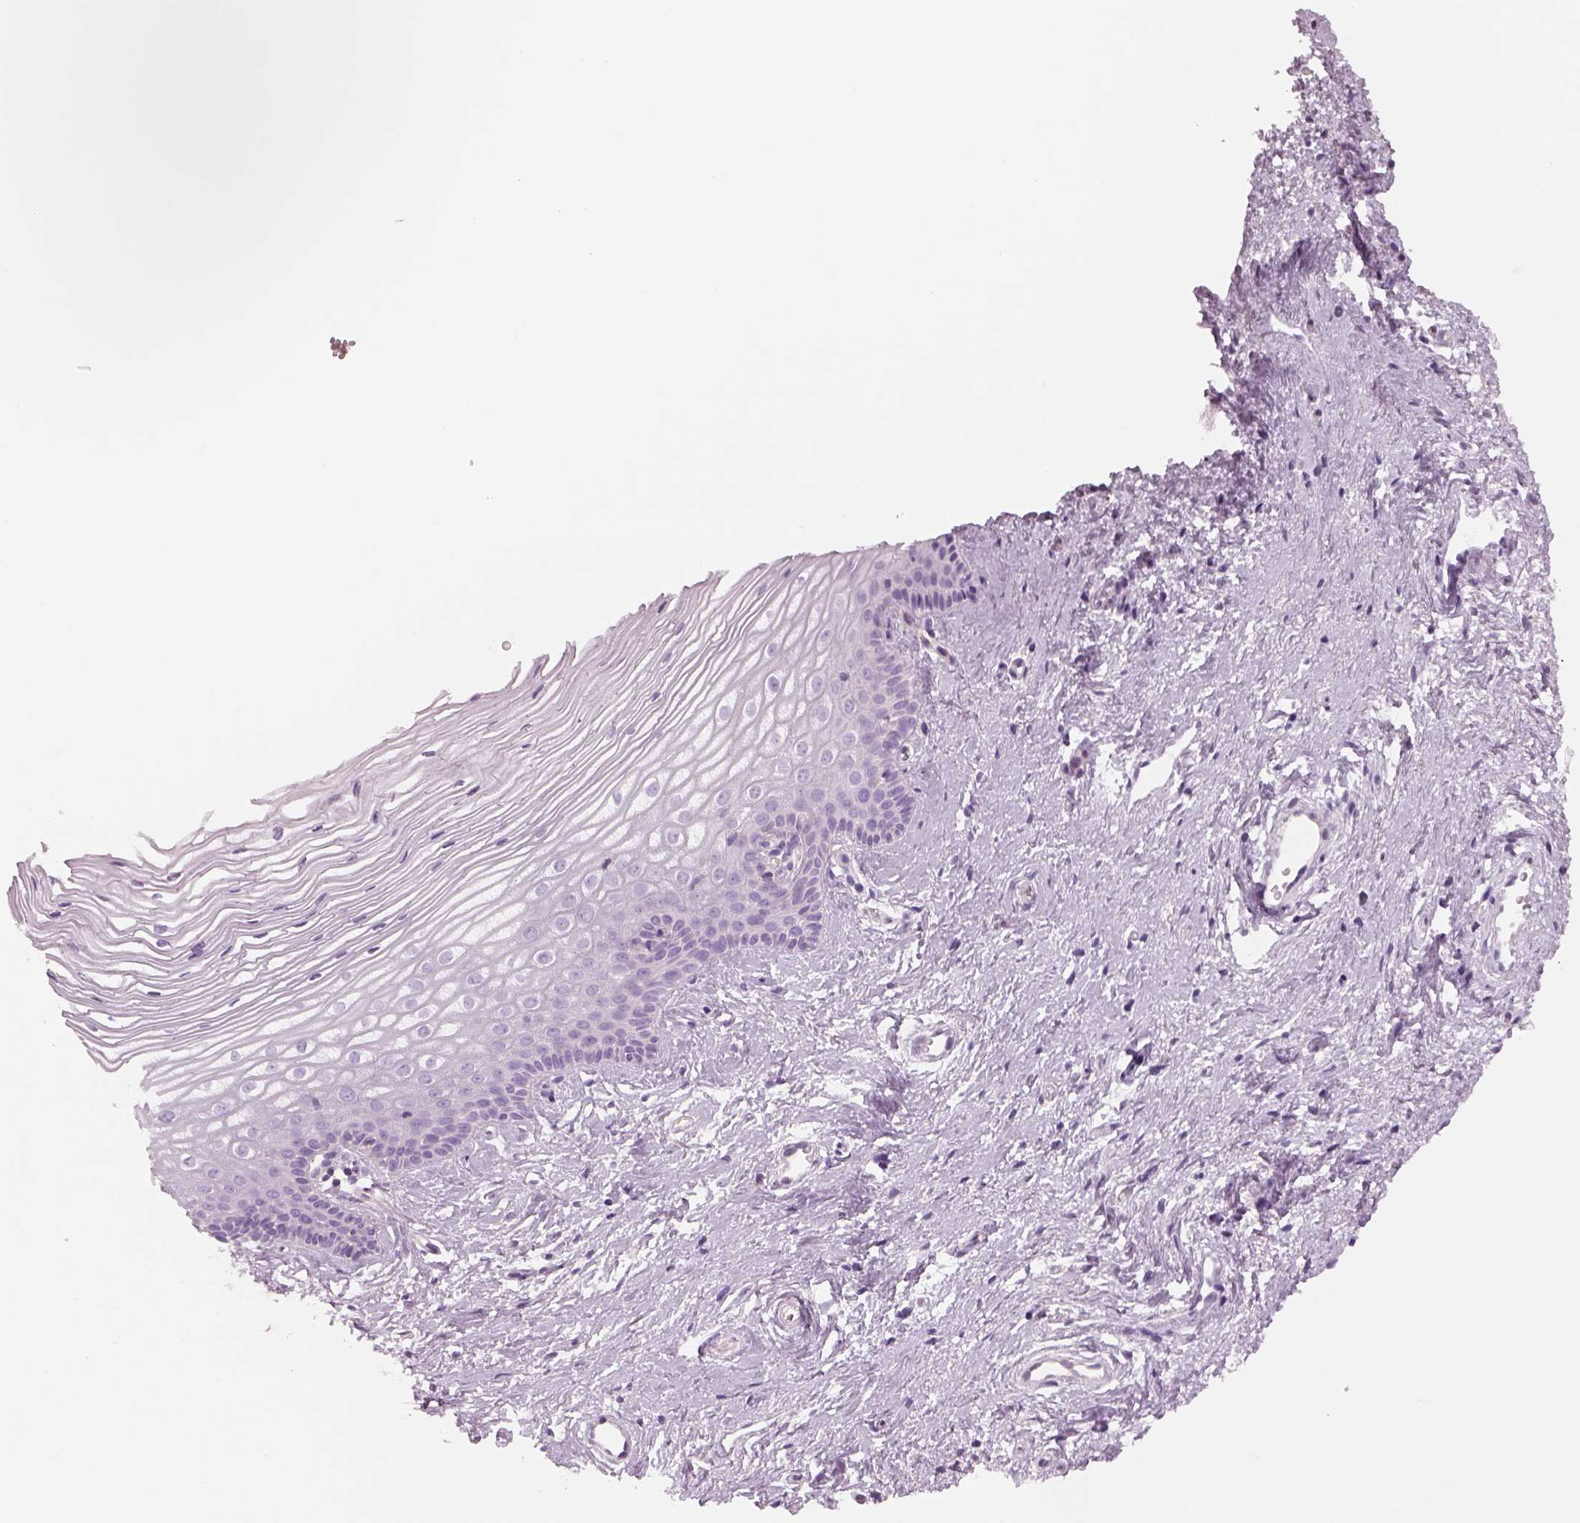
{"staining": {"intensity": "negative", "quantity": "none", "location": "none"}, "tissue": "cervix", "cell_type": "Glandular cells", "image_type": "normal", "snomed": [{"axis": "morphology", "description": "Normal tissue, NOS"}, {"axis": "topography", "description": "Cervix"}], "caption": "This is a micrograph of immunohistochemistry (IHC) staining of benign cervix, which shows no expression in glandular cells.", "gene": "SLC1A7", "patient": {"sex": "female", "age": 40}}